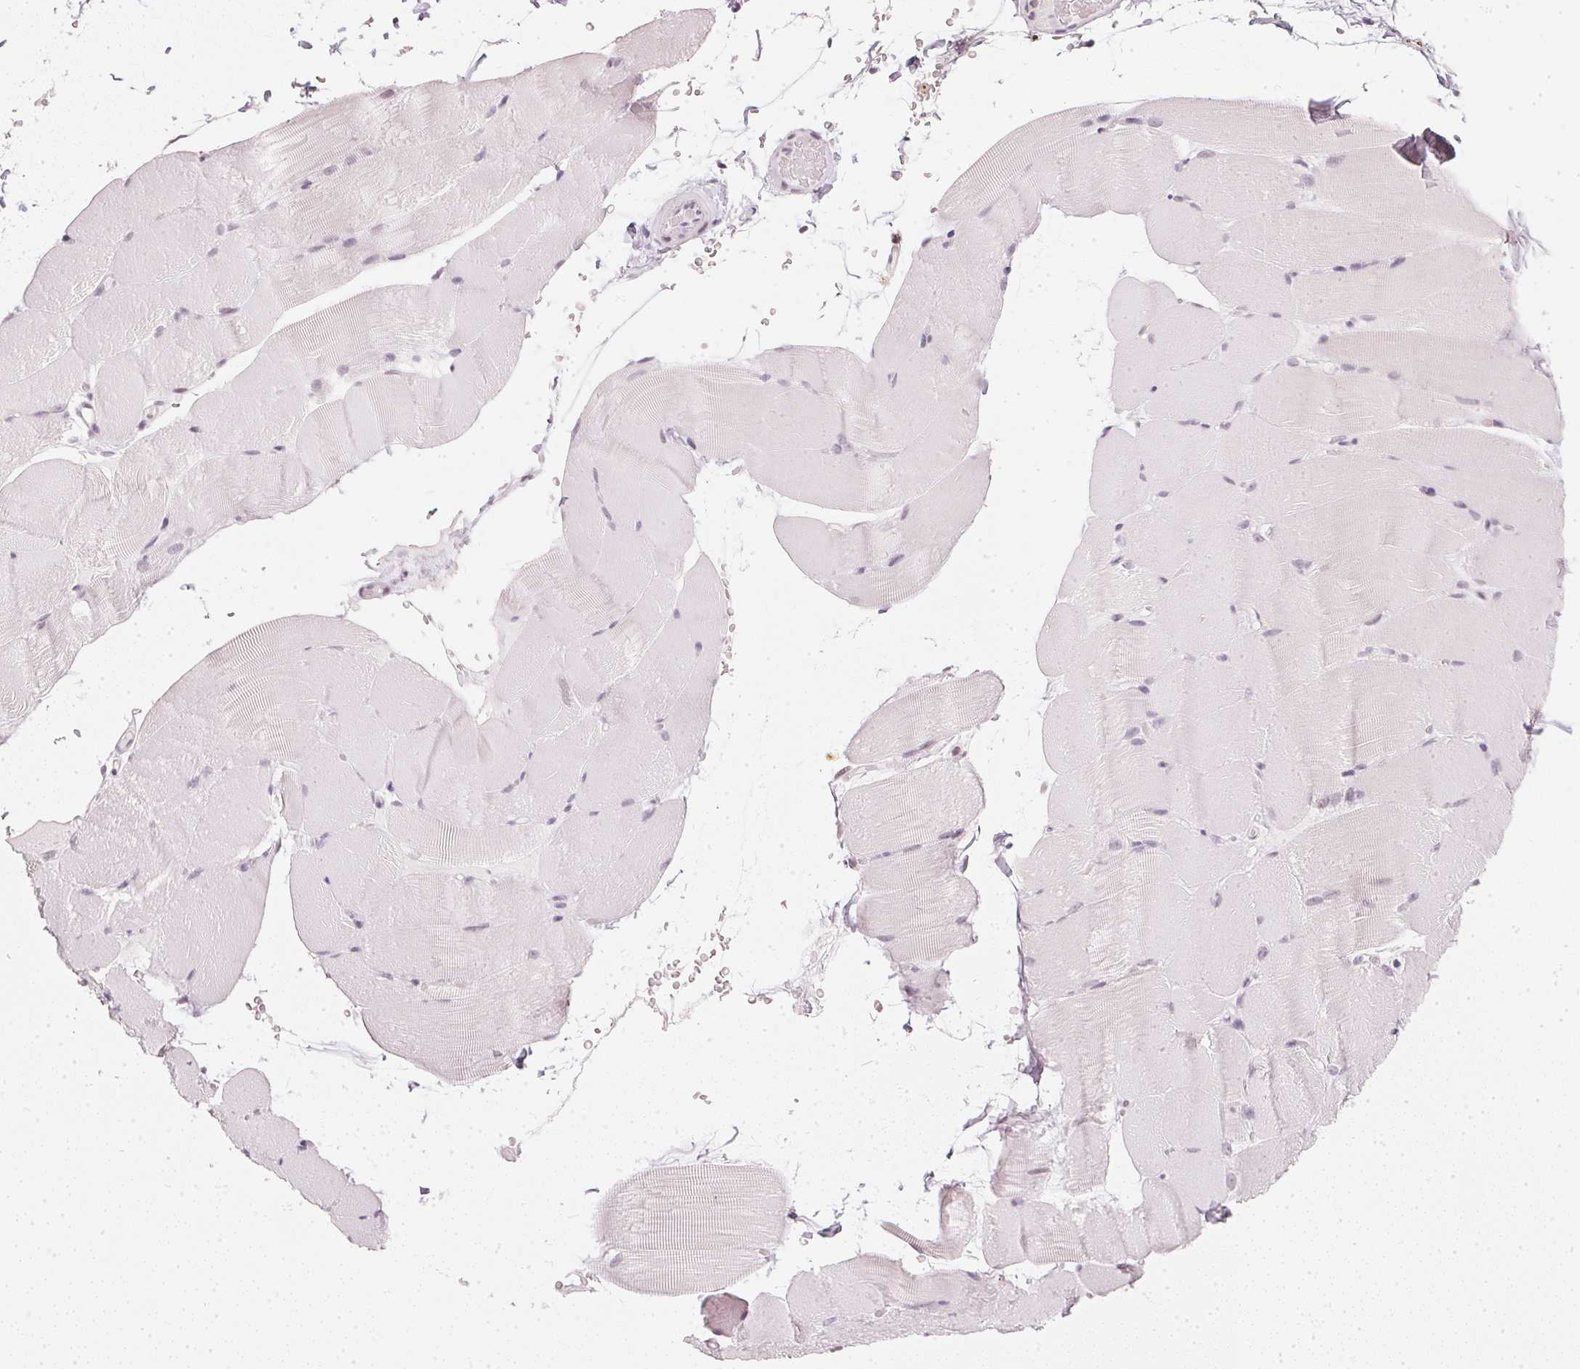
{"staining": {"intensity": "negative", "quantity": "none", "location": "none"}, "tissue": "skeletal muscle", "cell_type": "Myocytes", "image_type": "normal", "snomed": [{"axis": "morphology", "description": "Normal tissue, NOS"}, {"axis": "topography", "description": "Skeletal muscle"}], "caption": "An image of human skeletal muscle is negative for staining in myocytes. (Immunohistochemistry (ihc), brightfield microscopy, high magnification).", "gene": "DNAJC6", "patient": {"sex": "female", "age": 37}}